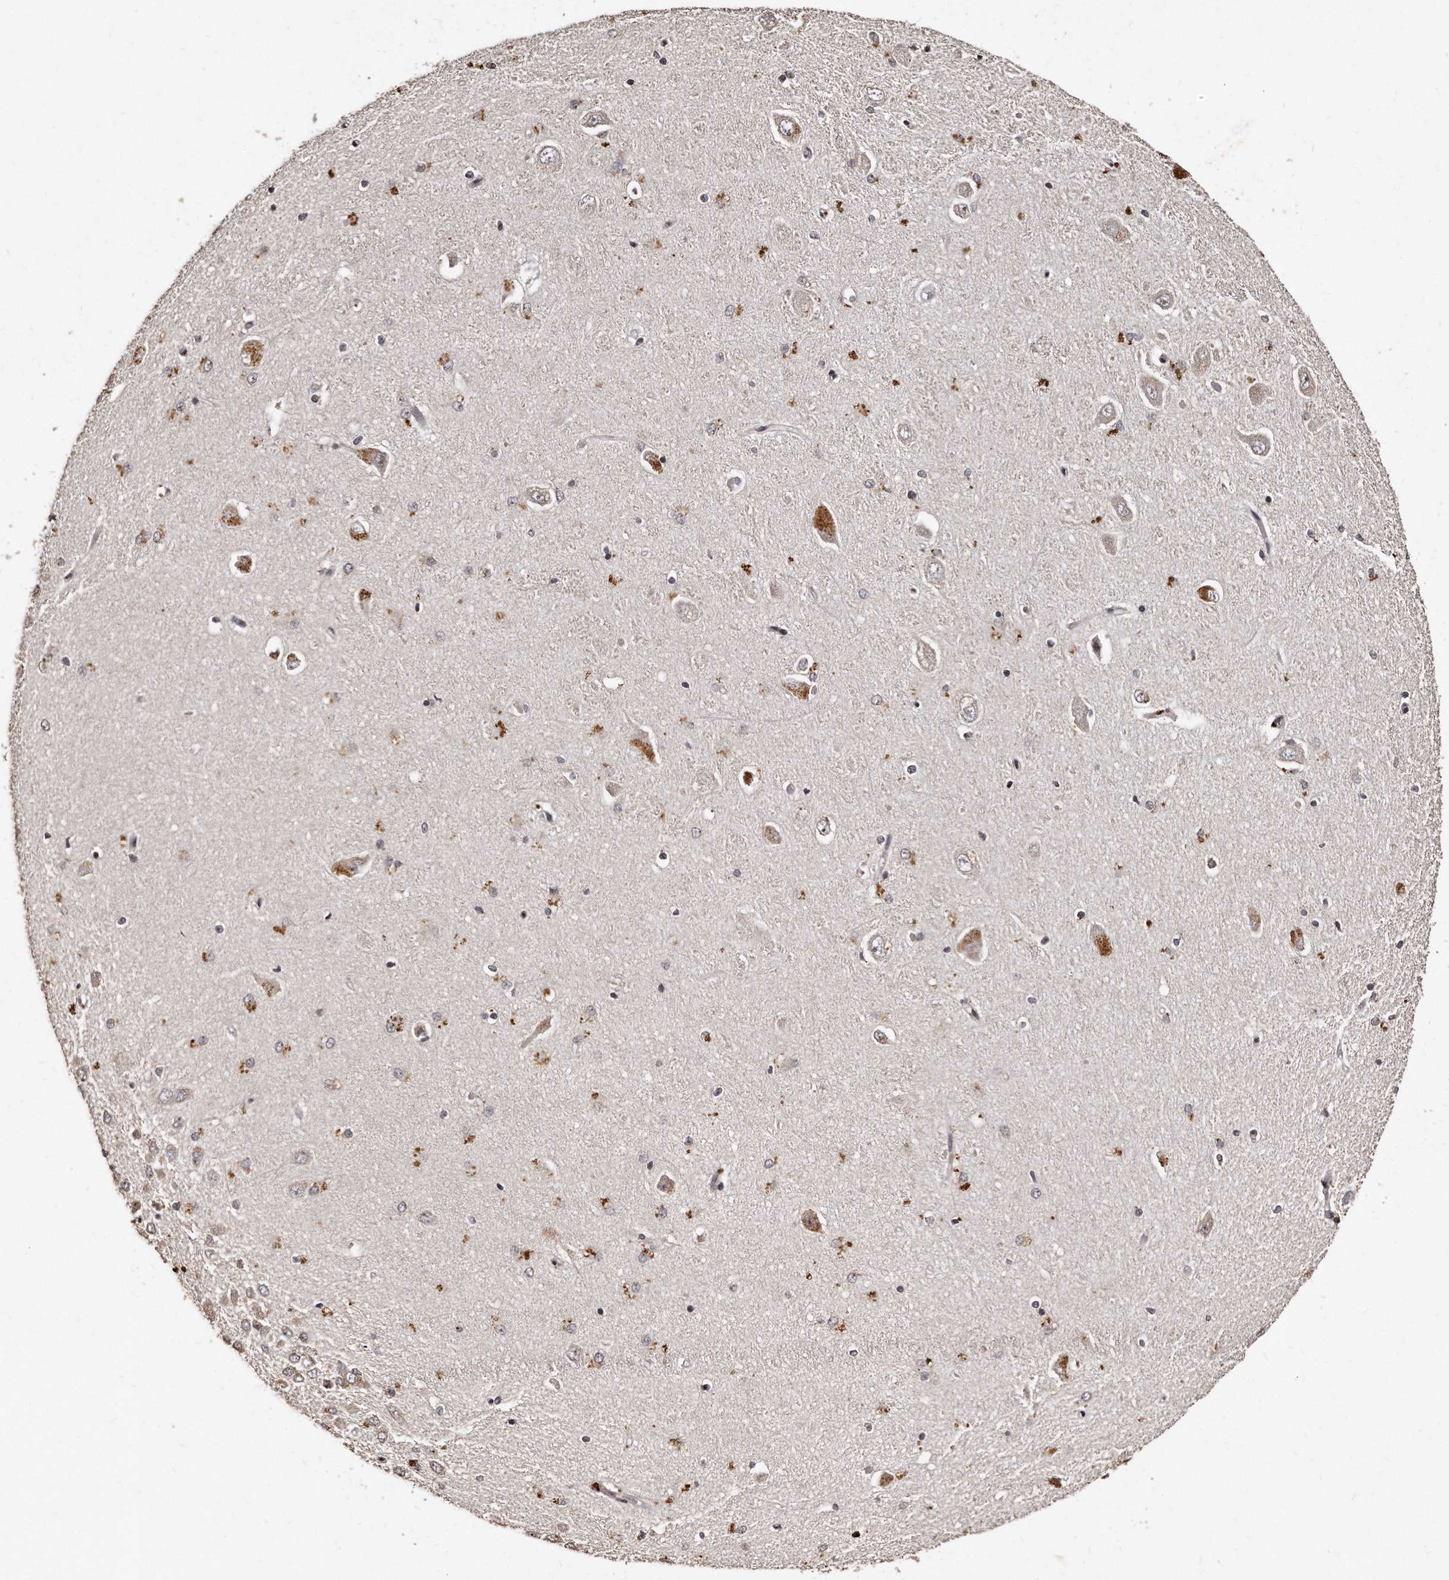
{"staining": {"intensity": "moderate", "quantity": "<25%", "location": "cytoplasmic/membranous"}, "tissue": "hippocampus", "cell_type": "Glial cells", "image_type": "normal", "snomed": [{"axis": "morphology", "description": "Normal tissue, NOS"}, {"axis": "topography", "description": "Hippocampus"}], "caption": "High-power microscopy captured an immunohistochemistry (IHC) image of normal hippocampus, revealing moderate cytoplasmic/membranous staining in approximately <25% of glial cells. (IHC, brightfield microscopy, high magnification).", "gene": "TSHR", "patient": {"sex": "male", "age": 45}}